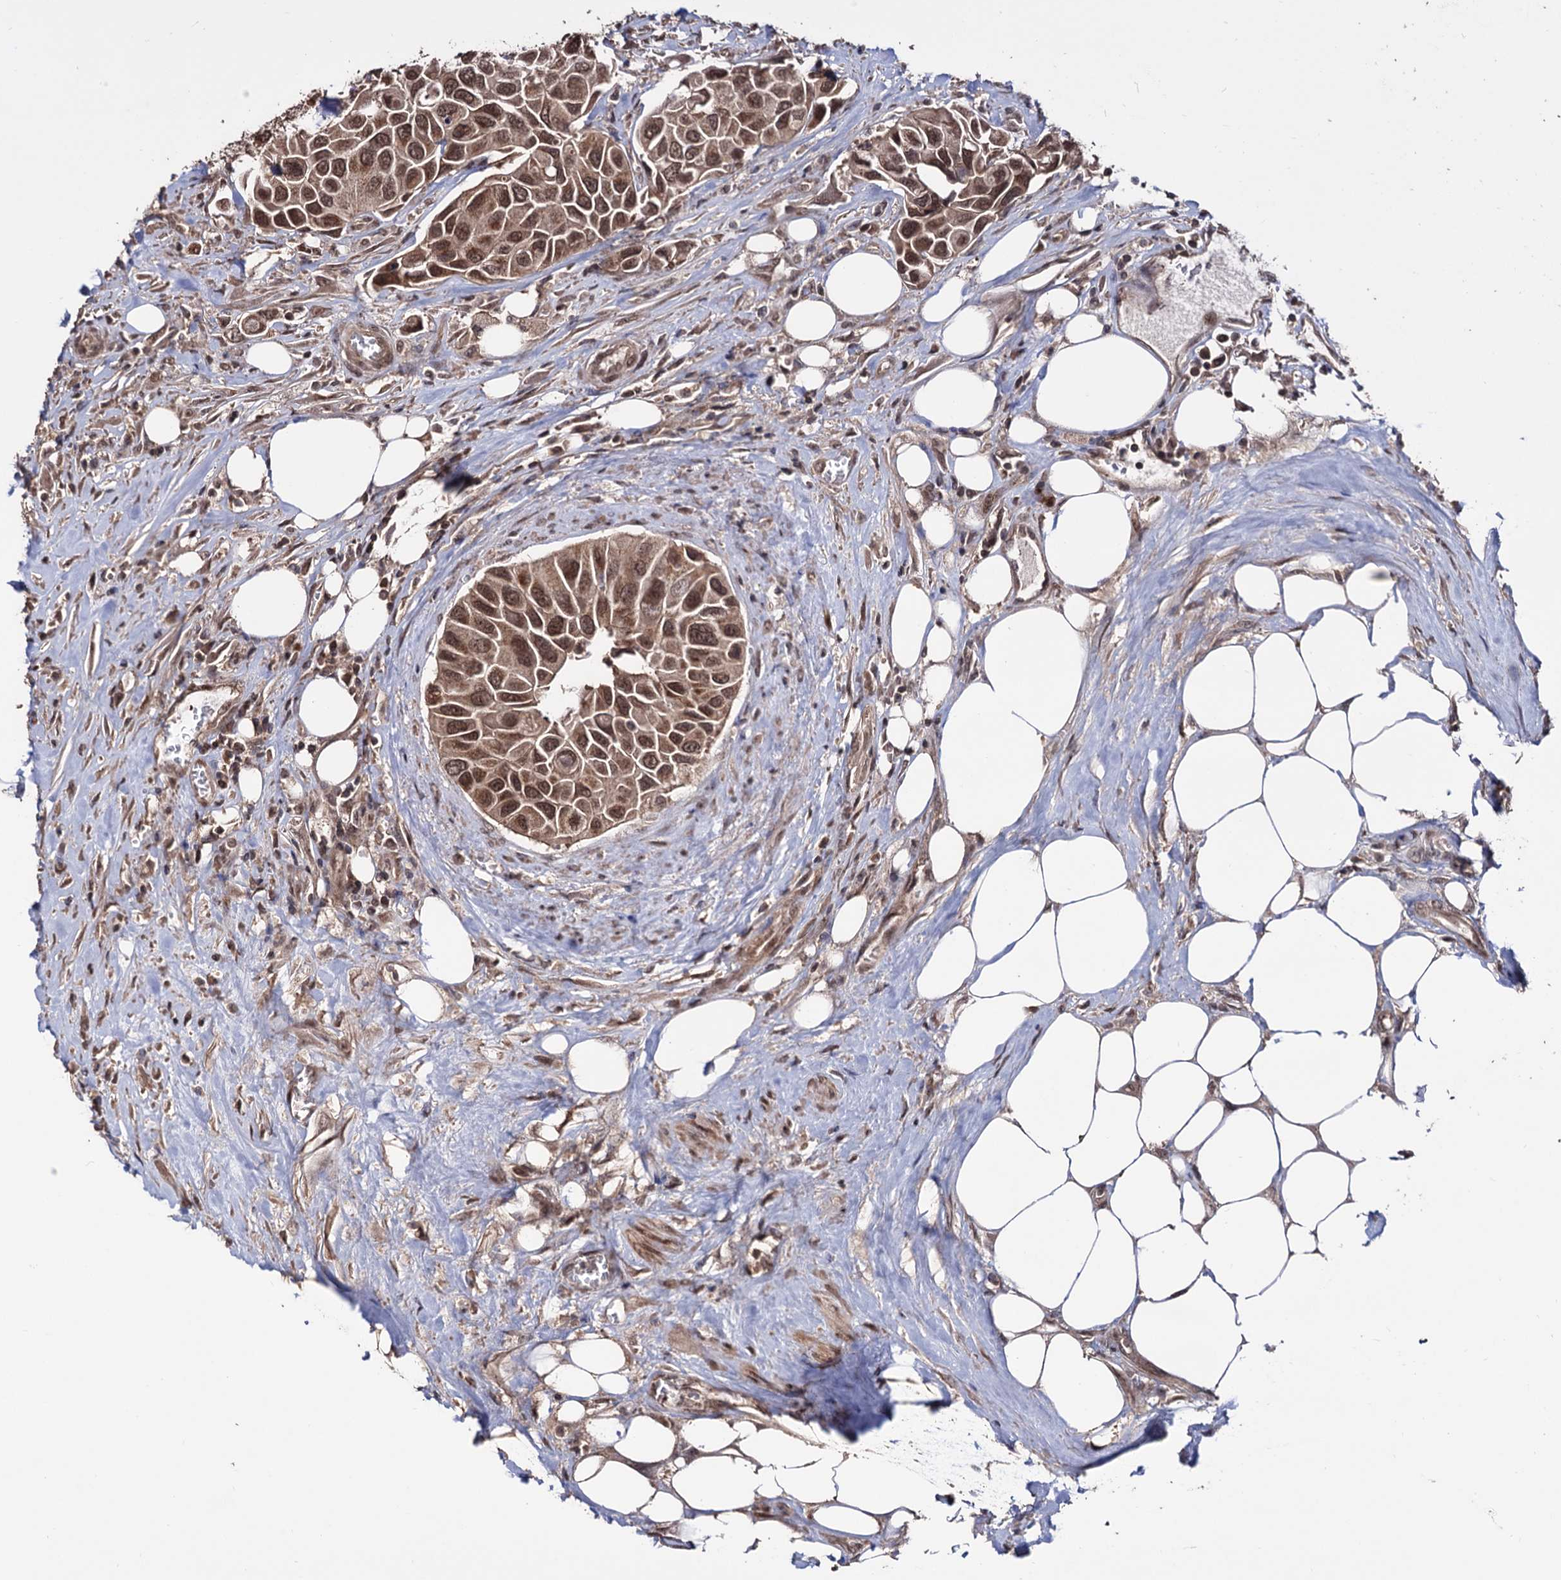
{"staining": {"intensity": "moderate", "quantity": ">75%", "location": "cytoplasmic/membranous,nuclear"}, "tissue": "urothelial cancer", "cell_type": "Tumor cells", "image_type": "cancer", "snomed": [{"axis": "morphology", "description": "Urothelial carcinoma, High grade"}, {"axis": "topography", "description": "Urinary bladder"}], "caption": "Brown immunohistochemical staining in human urothelial cancer displays moderate cytoplasmic/membranous and nuclear expression in about >75% of tumor cells.", "gene": "KLF5", "patient": {"sex": "male", "age": 74}}